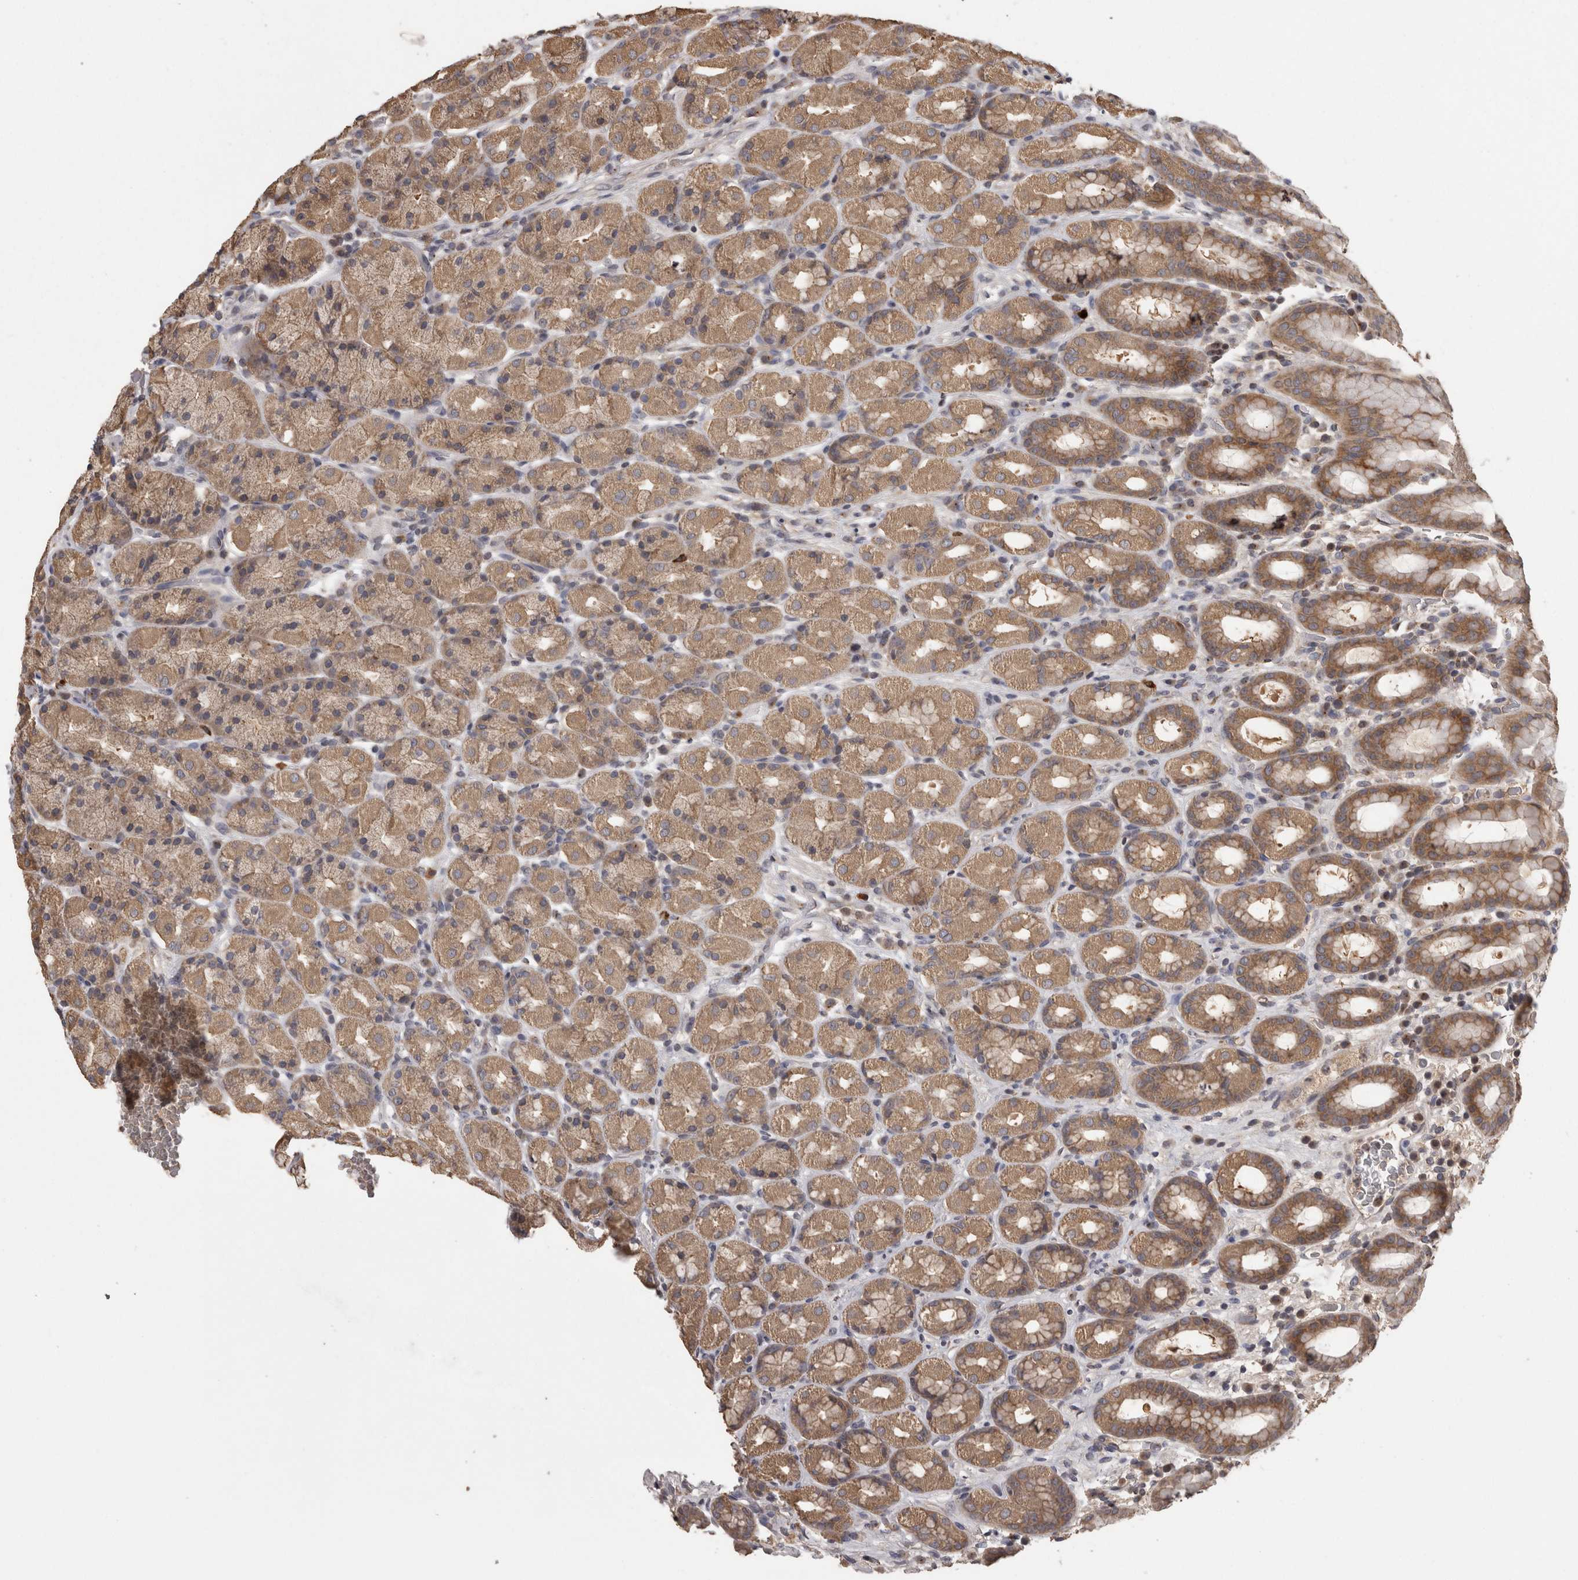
{"staining": {"intensity": "moderate", "quantity": ">75%", "location": "cytoplasmic/membranous"}, "tissue": "stomach", "cell_type": "Glandular cells", "image_type": "normal", "snomed": [{"axis": "morphology", "description": "Normal tissue, NOS"}, {"axis": "topography", "description": "Stomach, upper"}], "caption": "Normal stomach demonstrates moderate cytoplasmic/membranous positivity in about >75% of glandular cells, visualized by immunohistochemistry. The protein of interest is shown in brown color, while the nuclei are stained blue.", "gene": "PCM1", "patient": {"sex": "male", "age": 68}}